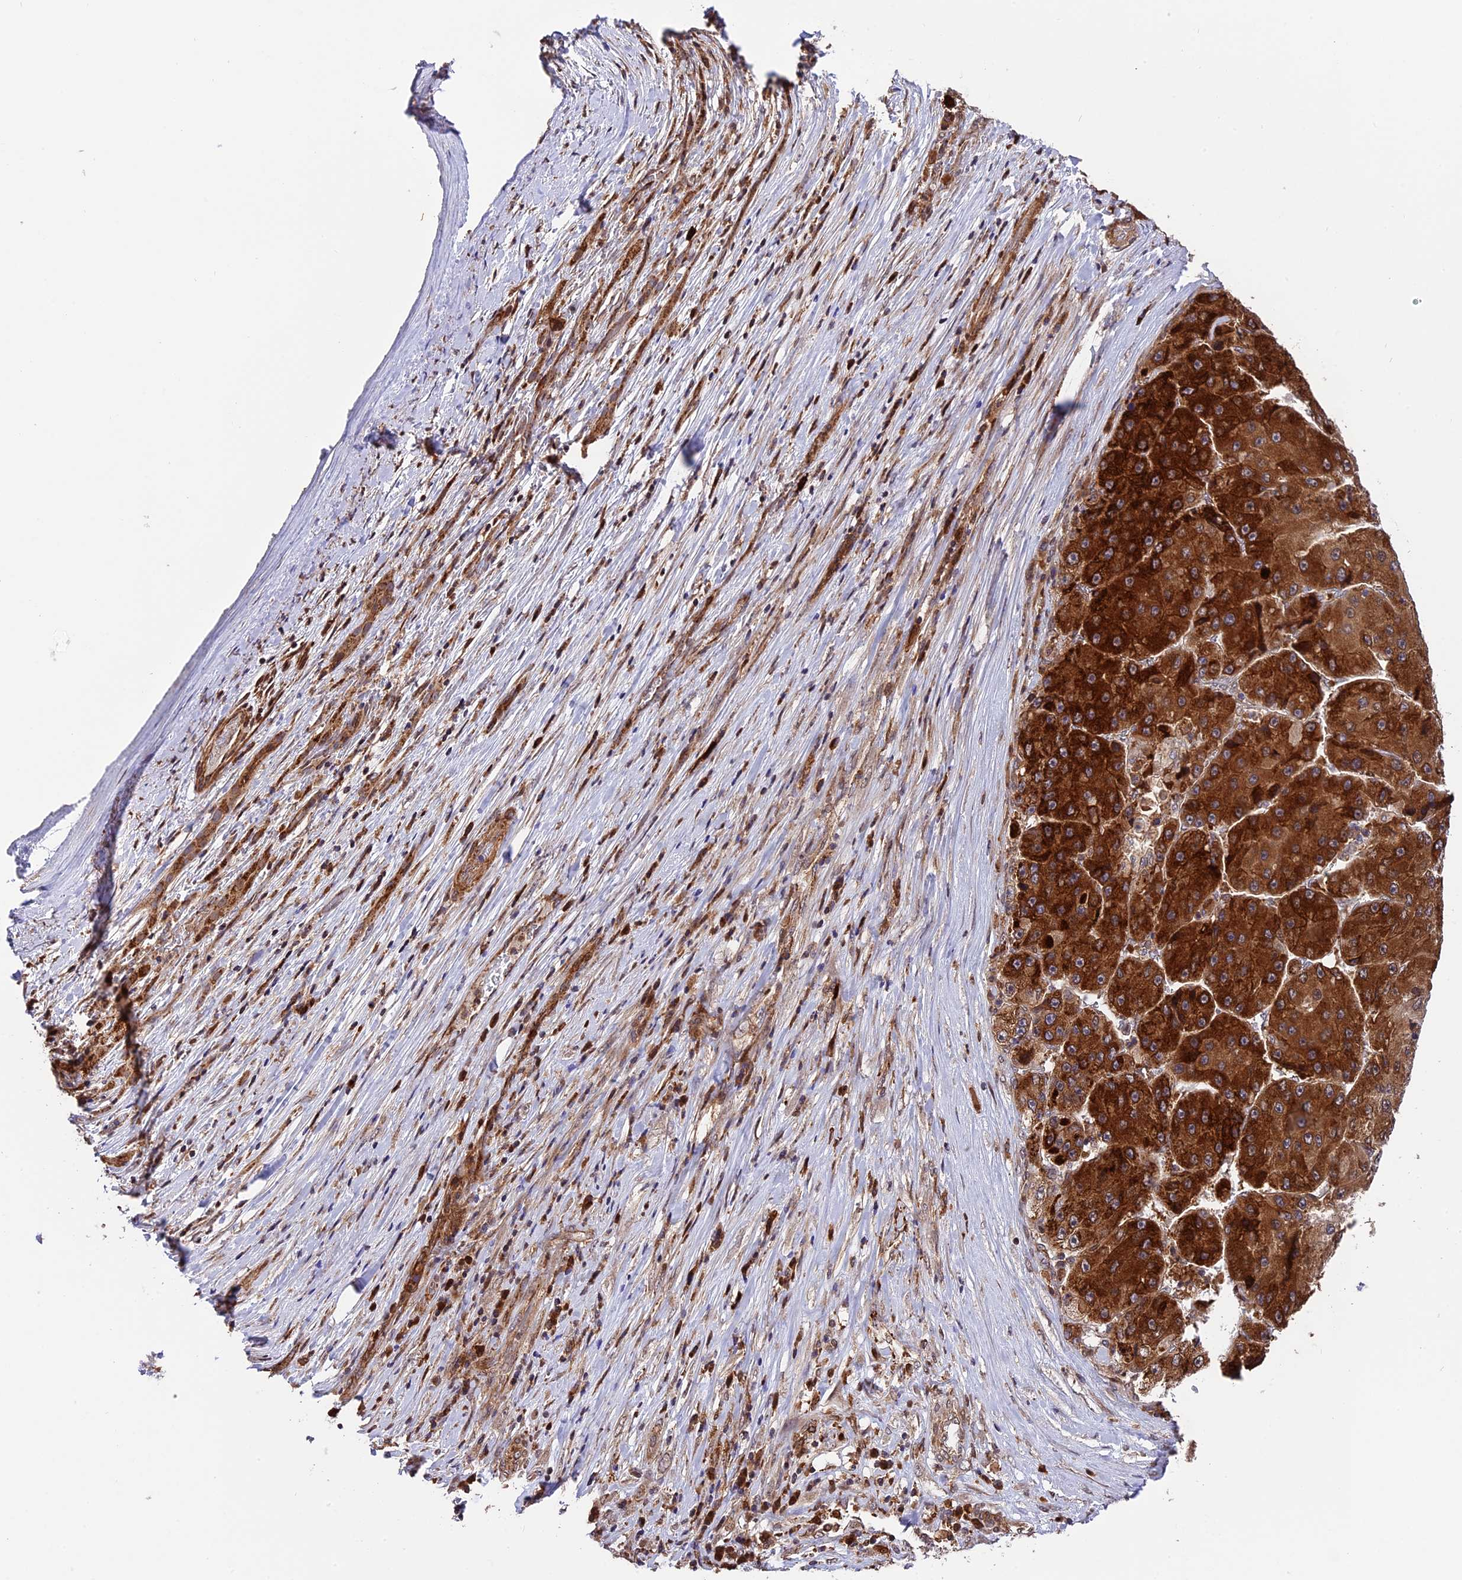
{"staining": {"intensity": "strong", "quantity": ">75%", "location": "cytoplasmic/membranous"}, "tissue": "liver cancer", "cell_type": "Tumor cells", "image_type": "cancer", "snomed": [{"axis": "morphology", "description": "Carcinoma, Hepatocellular, NOS"}, {"axis": "topography", "description": "Liver"}], "caption": "DAB immunohistochemical staining of liver cancer exhibits strong cytoplasmic/membranous protein positivity in approximately >75% of tumor cells.", "gene": "HERPUD1", "patient": {"sex": "female", "age": 73}}